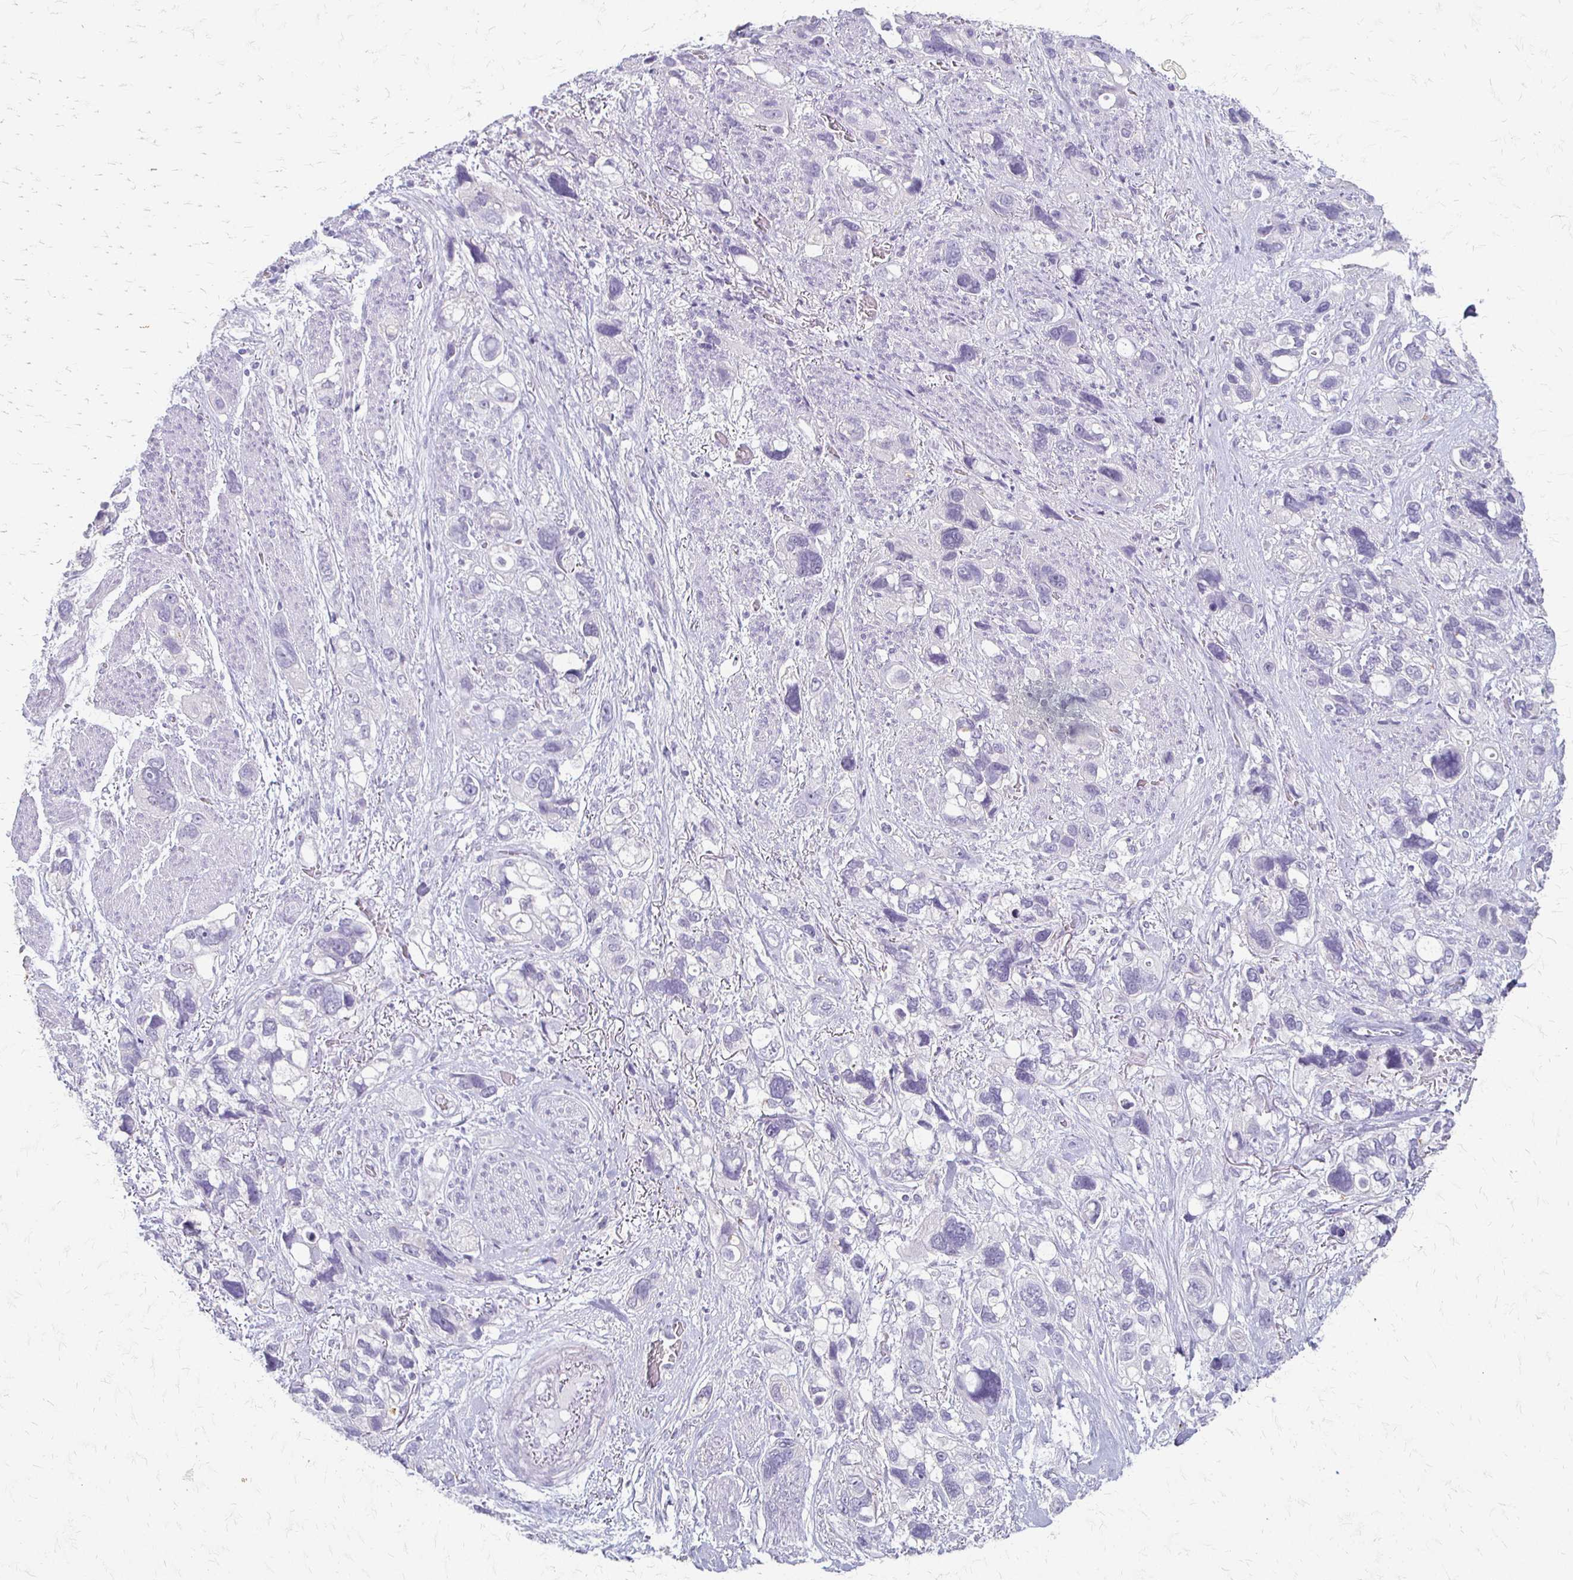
{"staining": {"intensity": "negative", "quantity": "none", "location": "none"}, "tissue": "stomach cancer", "cell_type": "Tumor cells", "image_type": "cancer", "snomed": [{"axis": "morphology", "description": "Adenocarcinoma, NOS"}, {"axis": "topography", "description": "Stomach, upper"}], "caption": "IHC of human adenocarcinoma (stomach) demonstrates no staining in tumor cells. The staining was performed using DAB to visualize the protein expression in brown, while the nuclei were stained in blue with hematoxylin (Magnification: 20x).", "gene": "ACP5", "patient": {"sex": "female", "age": 81}}